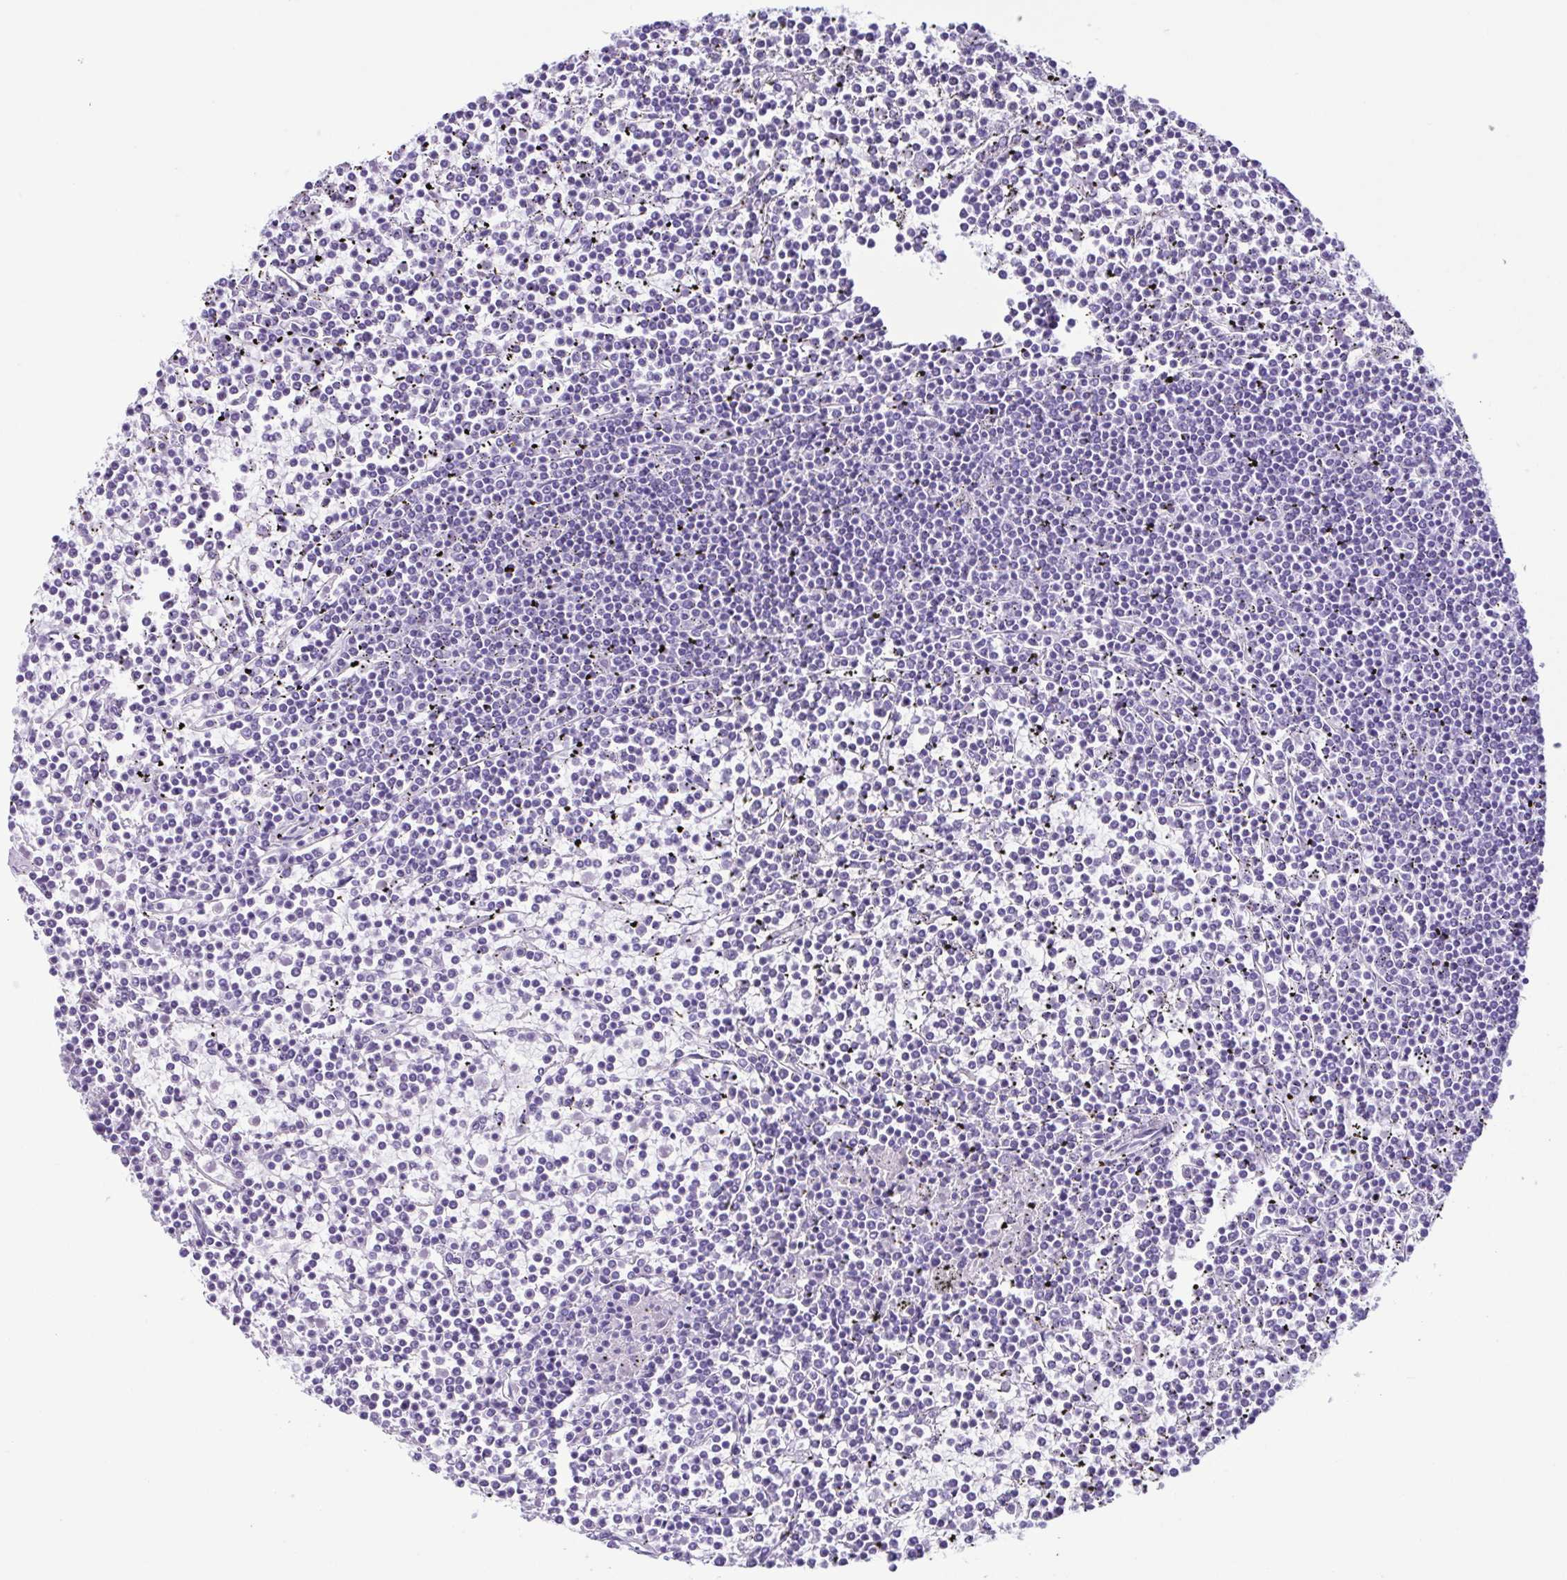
{"staining": {"intensity": "negative", "quantity": "none", "location": "none"}, "tissue": "lymphoma", "cell_type": "Tumor cells", "image_type": "cancer", "snomed": [{"axis": "morphology", "description": "Malignant lymphoma, non-Hodgkin's type, Low grade"}, {"axis": "topography", "description": "Spleen"}], "caption": "Lymphoma was stained to show a protein in brown. There is no significant positivity in tumor cells. (DAB (3,3'-diaminobenzidine) immunohistochemistry, high magnification).", "gene": "ACTRT3", "patient": {"sex": "female", "age": 19}}